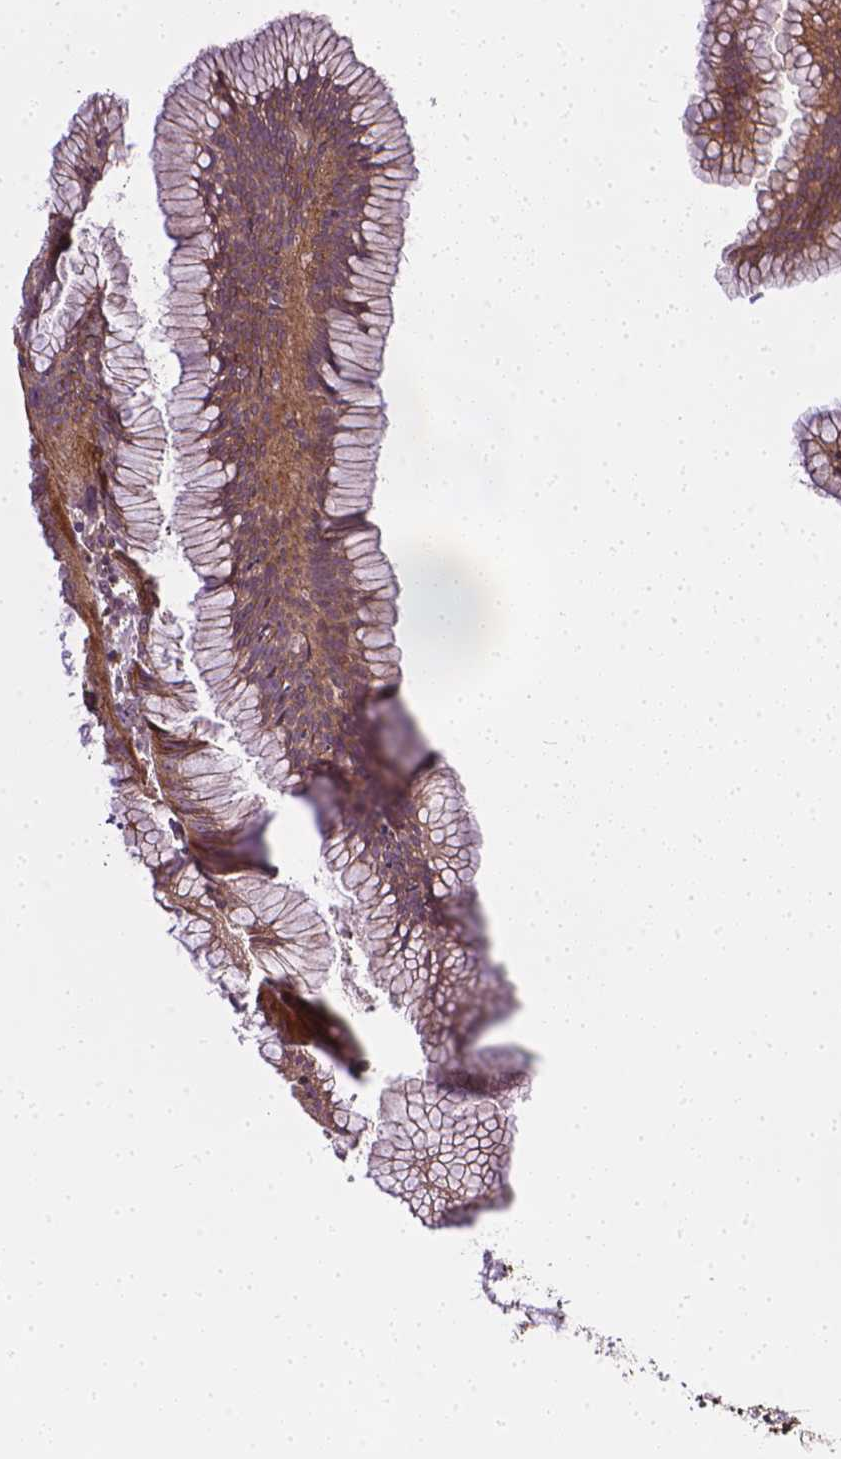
{"staining": {"intensity": "strong", "quantity": ">75%", "location": "cytoplasmic/membranous"}, "tissue": "colorectal cancer", "cell_type": "Tumor cells", "image_type": "cancer", "snomed": [{"axis": "morphology", "description": "Adenocarcinoma, NOS"}, {"axis": "topography", "description": "Colon"}], "caption": "This image exhibits immunohistochemistry staining of colorectal adenocarcinoma, with high strong cytoplasmic/membranous expression in approximately >75% of tumor cells.", "gene": "PRAG1", "patient": {"sex": "female", "age": 78}}